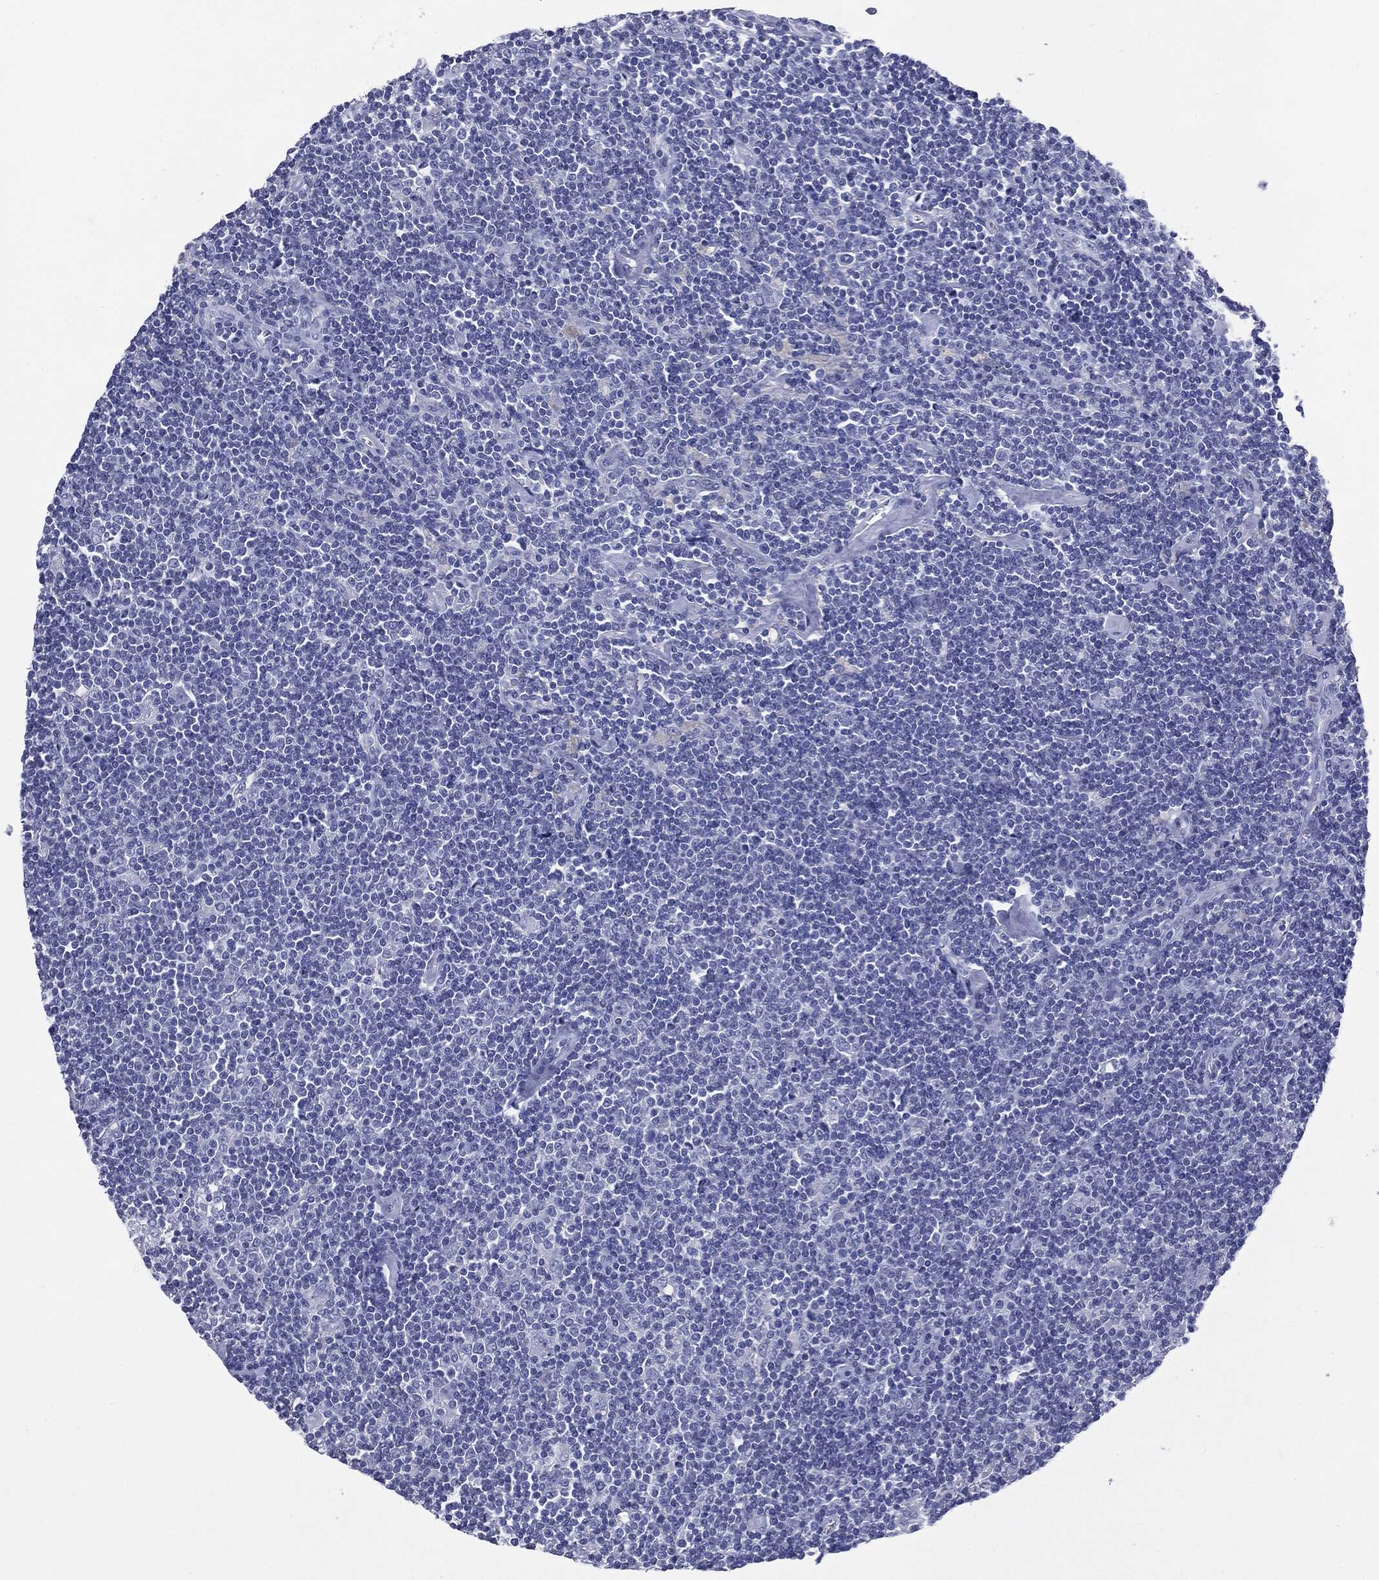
{"staining": {"intensity": "negative", "quantity": "none", "location": "none"}, "tissue": "lymphoma", "cell_type": "Tumor cells", "image_type": "cancer", "snomed": [{"axis": "morphology", "description": "Hodgkin's disease, NOS"}, {"axis": "topography", "description": "Lymph node"}], "caption": "DAB (3,3'-diaminobenzidine) immunohistochemical staining of human lymphoma reveals no significant positivity in tumor cells. Nuclei are stained in blue.", "gene": "TSHB", "patient": {"sex": "male", "age": 40}}